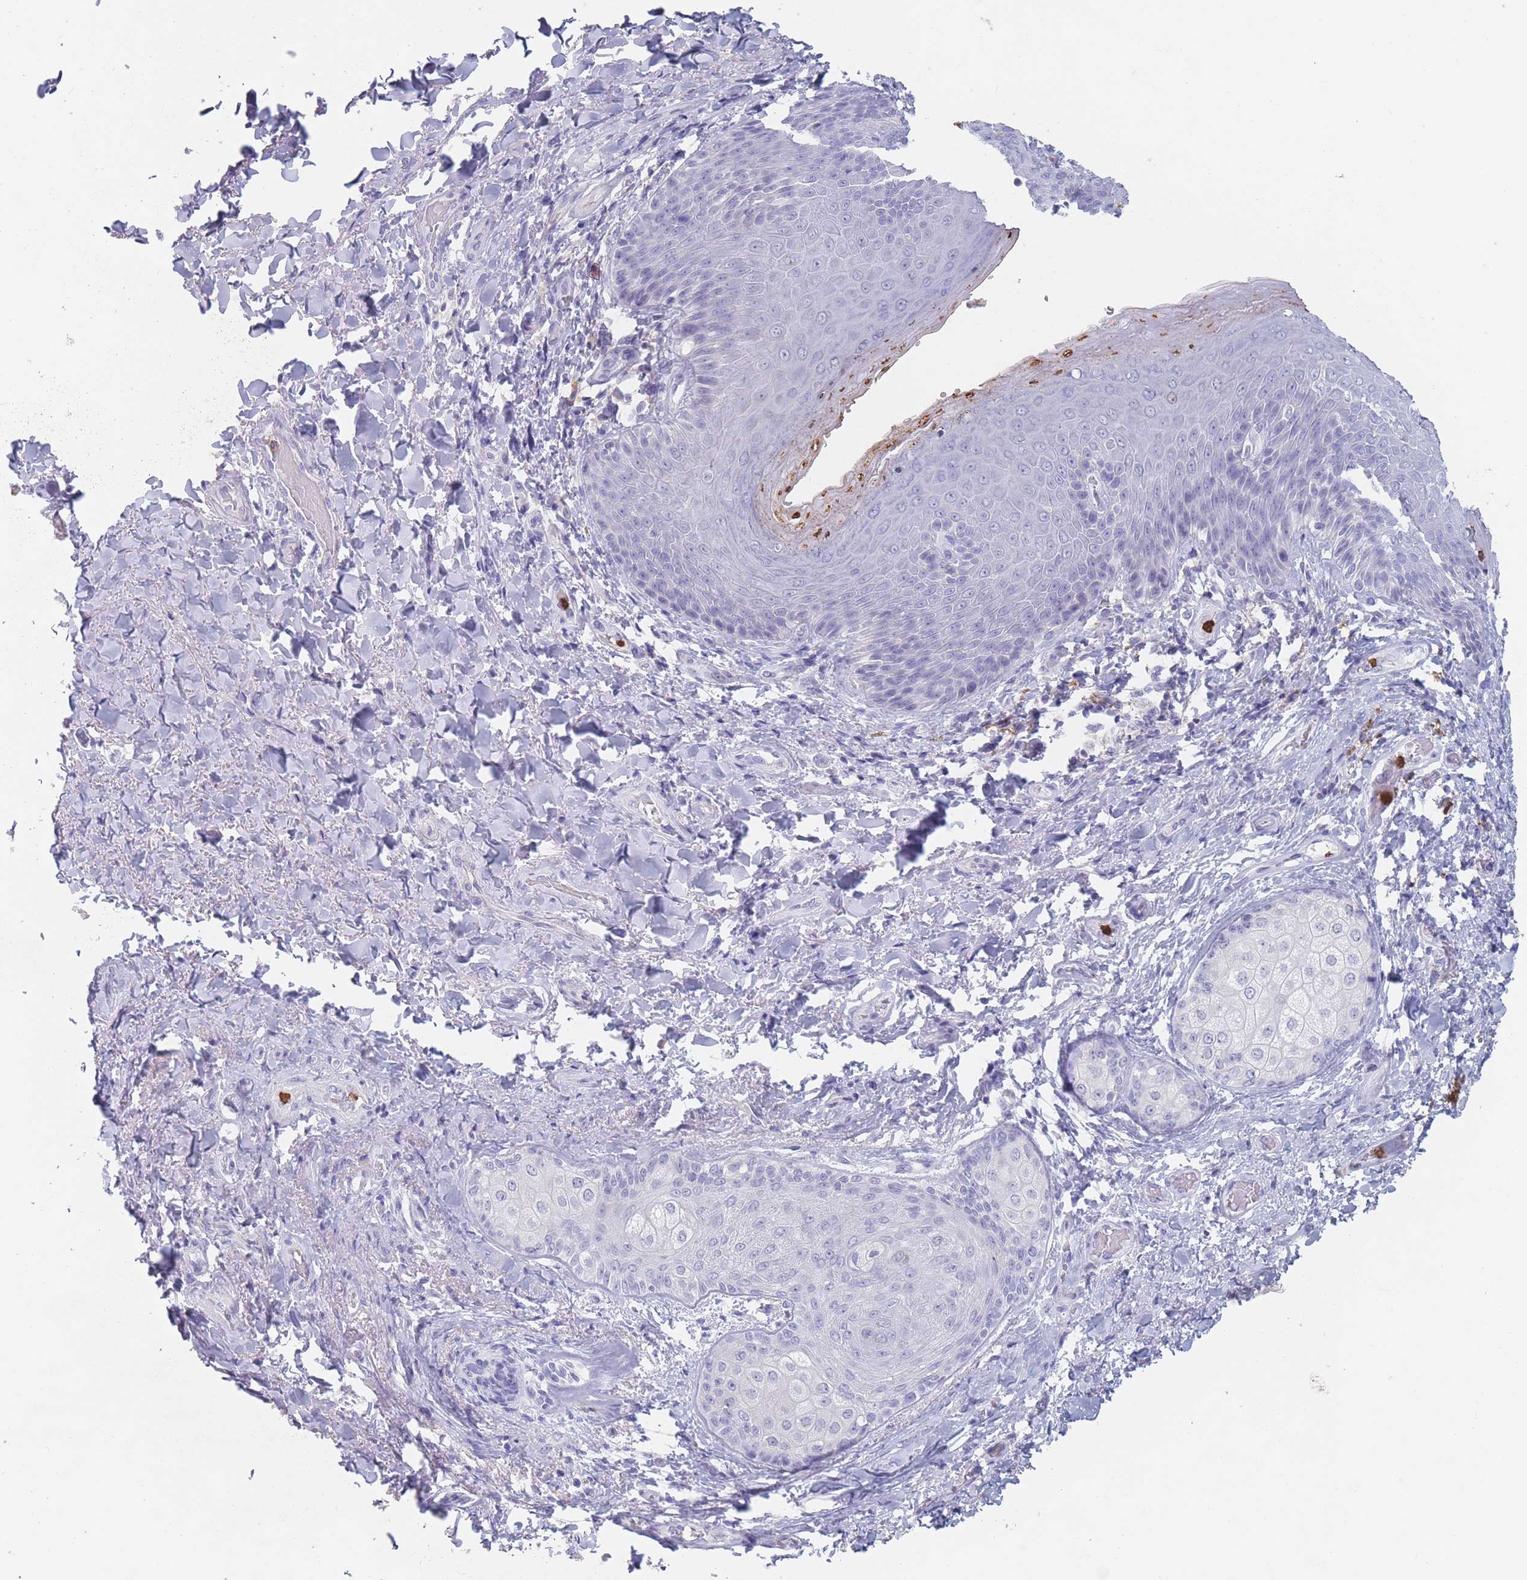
{"staining": {"intensity": "negative", "quantity": "none", "location": "none"}, "tissue": "skin", "cell_type": "Epidermal cells", "image_type": "normal", "snomed": [{"axis": "morphology", "description": "Normal tissue, NOS"}, {"axis": "topography", "description": "Anal"}], "caption": "Immunohistochemical staining of unremarkable skin reveals no significant staining in epidermal cells.", "gene": "ATP1A3", "patient": {"sex": "female", "age": 89}}